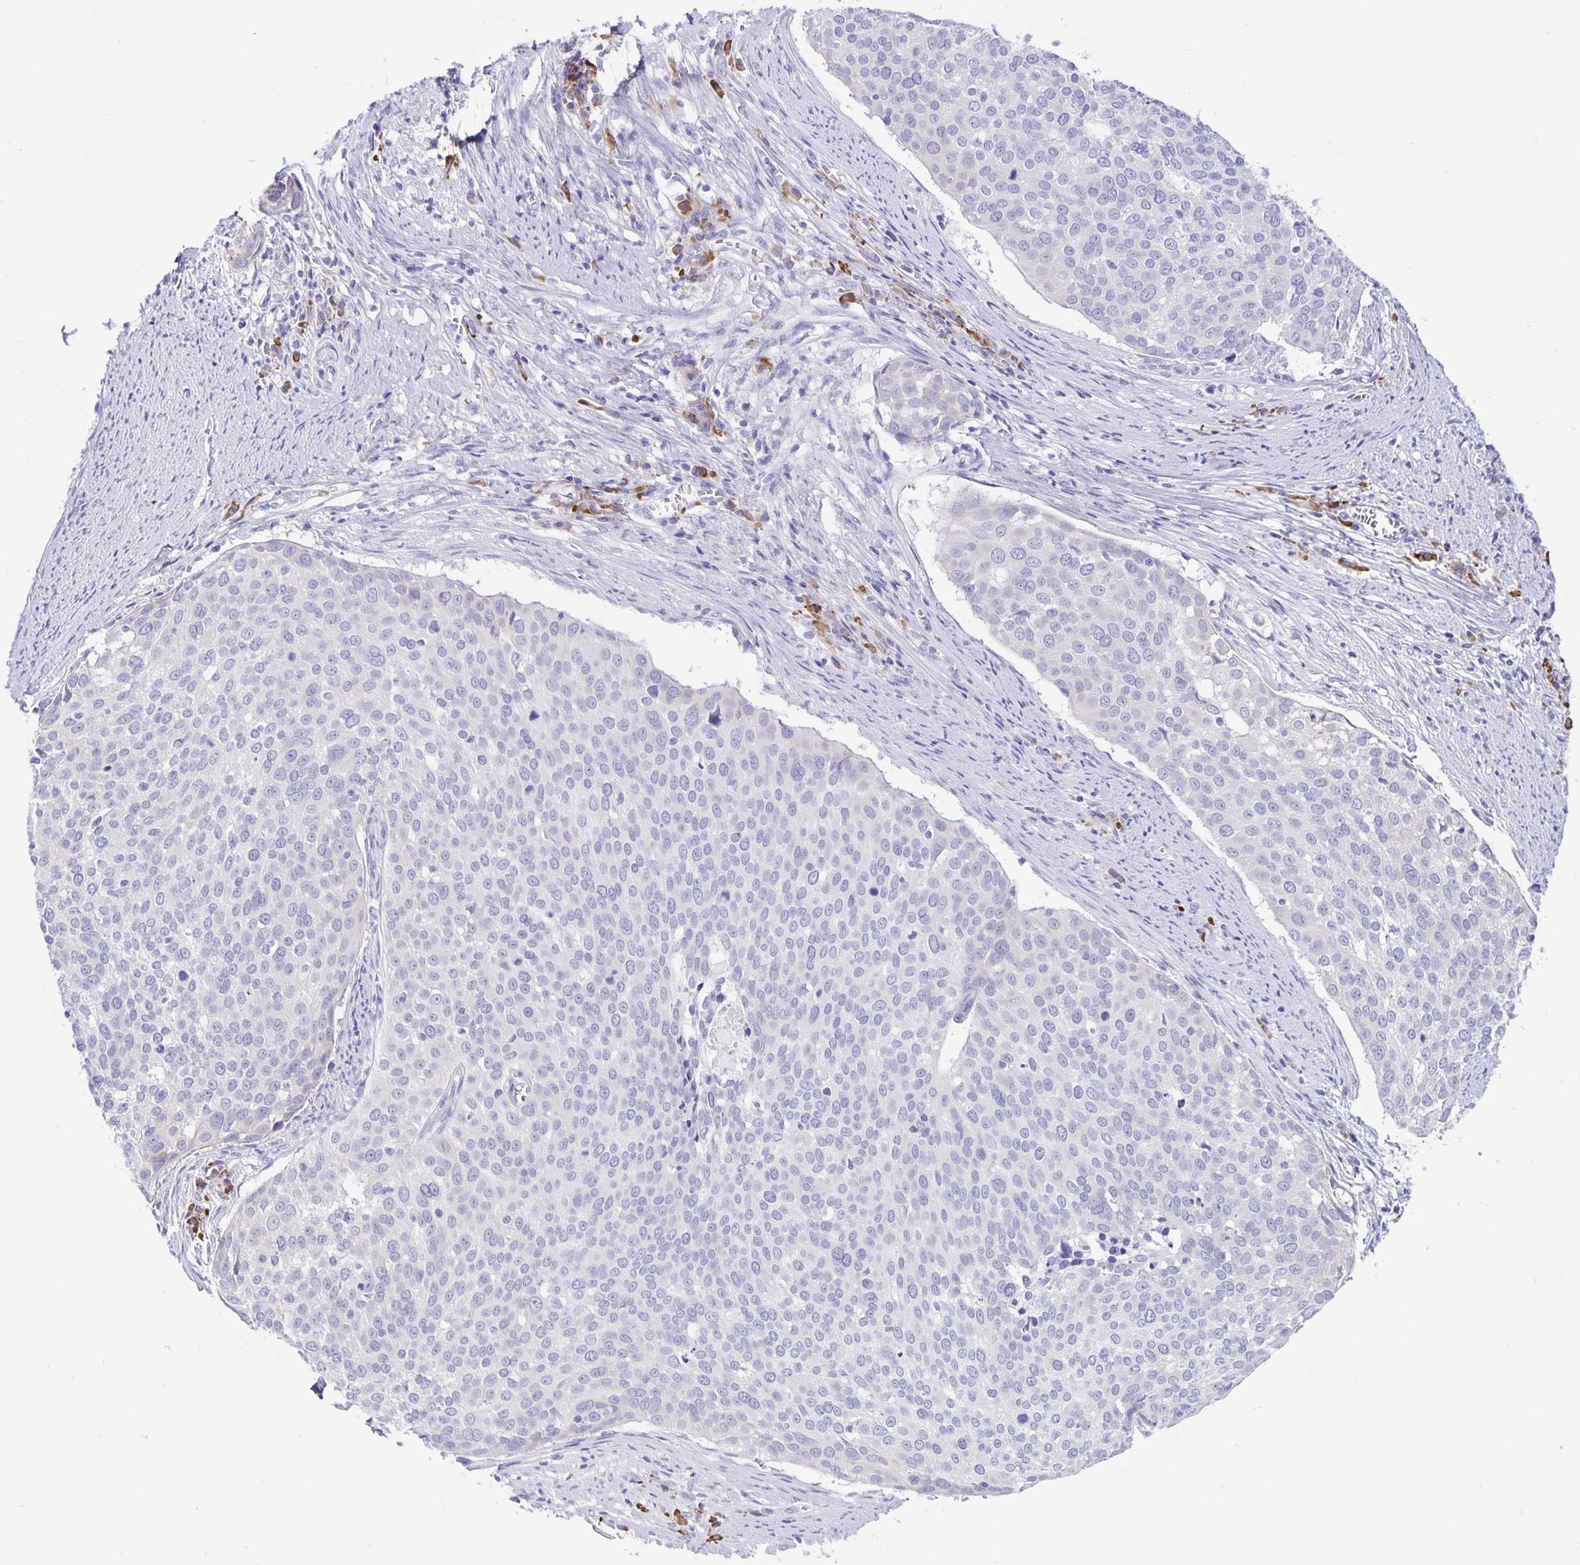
{"staining": {"intensity": "negative", "quantity": "none", "location": "none"}, "tissue": "cervical cancer", "cell_type": "Tumor cells", "image_type": "cancer", "snomed": [{"axis": "morphology", "description": "Squamous cell carcinoma, NOS"}, {"axis": "topography", "description": "Cervix"}], "caption": "The IHC image has no significant positivity in tumor cells of cervical squamous cell carcinoma tissue.", "gene": "ERMN", "patient": {"sex": "female", "age": 39}}